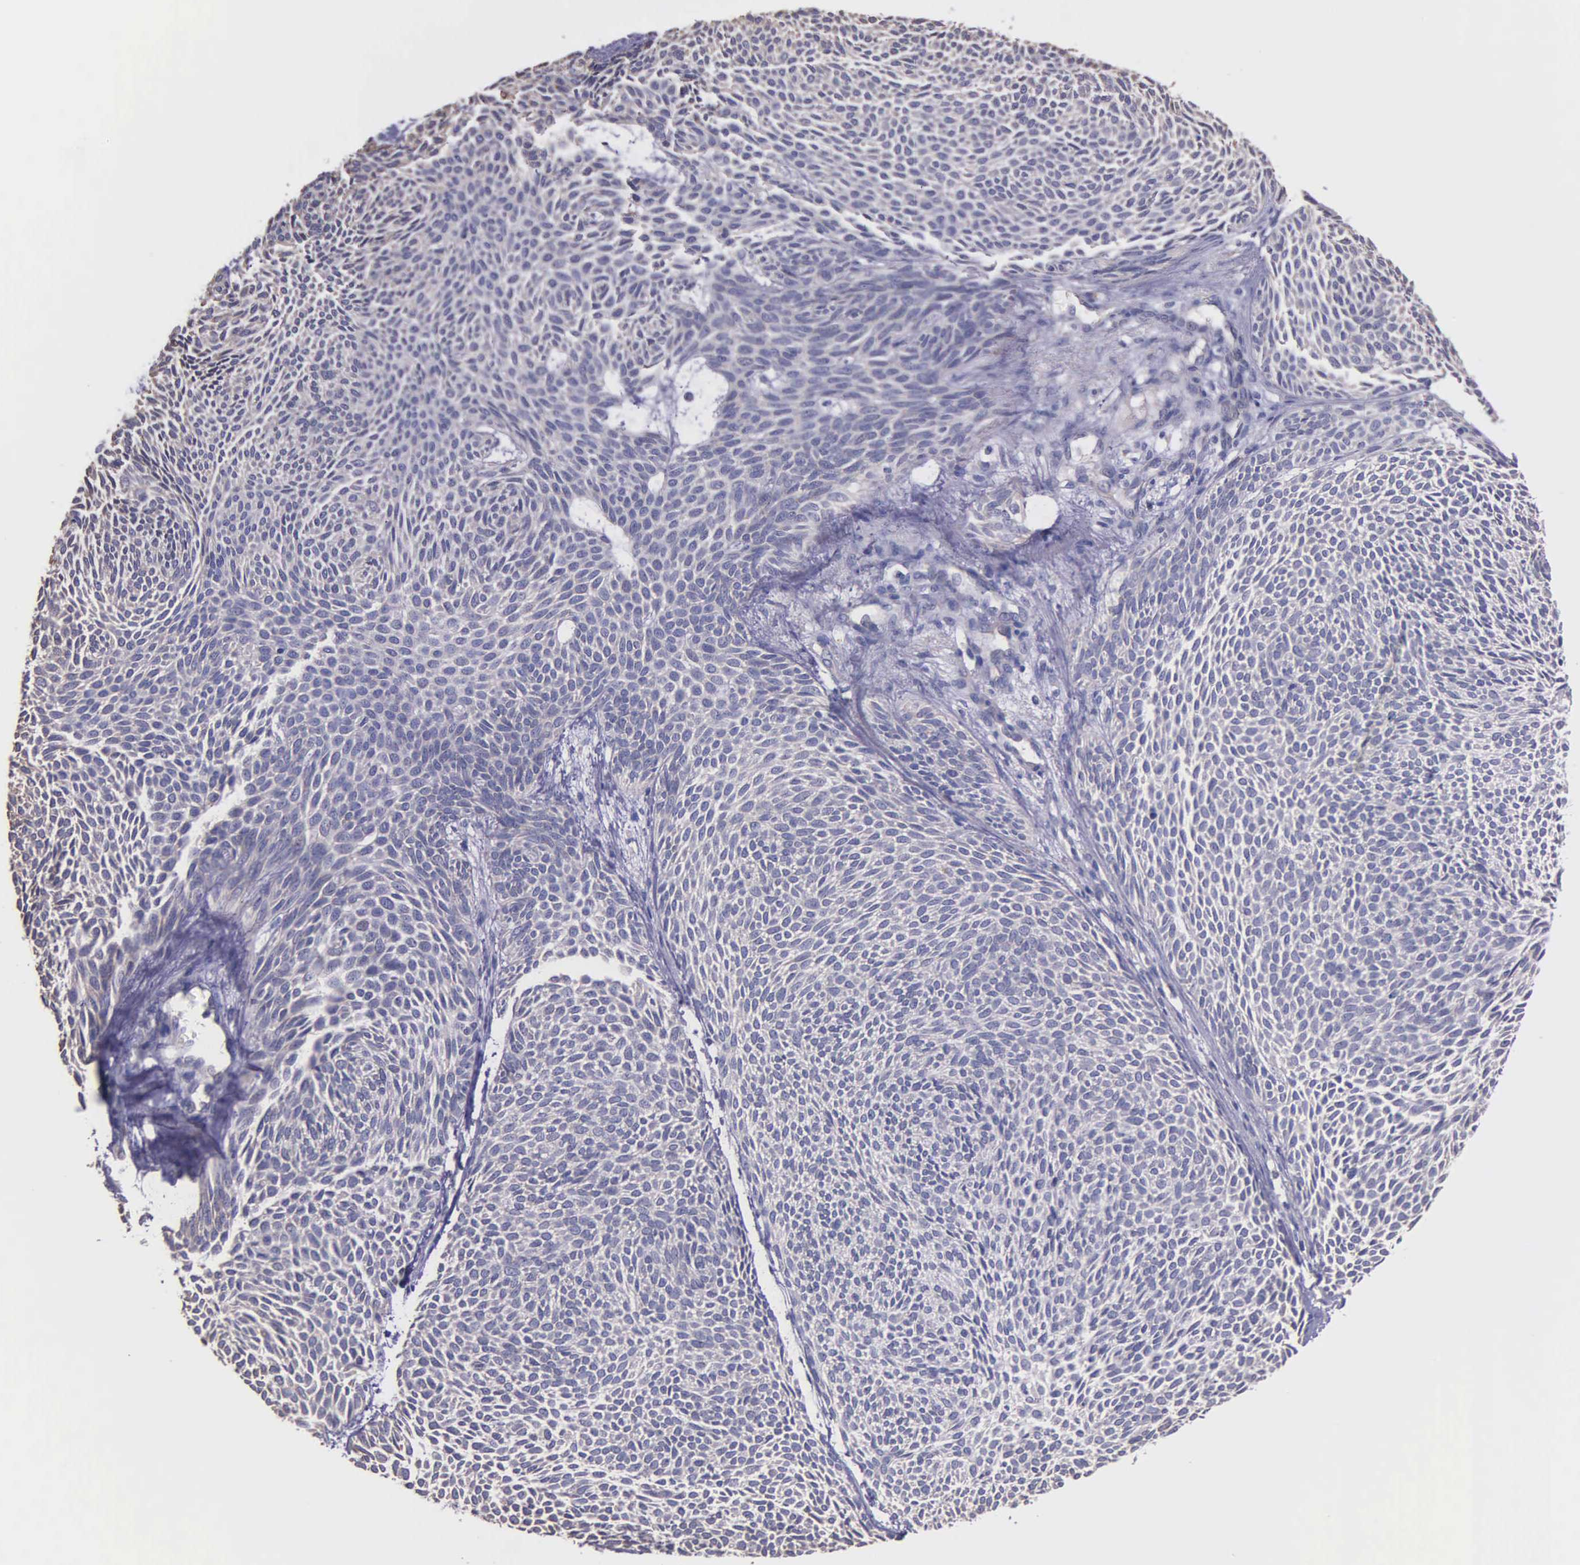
{"staining": {"intensity": "weak", "quantity": "25%-75%", "location": "cytoplasmic/membranous"}, "tissue": "skin cancer", "cell_type": "Tumor cells", "image_type": "cancer", "snomed": [{"axis": "morphology", "description": "Basal cell carcinoma"}, {"axis": "topography", "description": "Skin"}], "caption": "A brown stain shows weak cytoplasmic/membranous expression of a protein in skin cancer (basal cell carcinoma) tumor cells.", "gene": "ZC3H12B", "patient": {"sex": "male", "age": 84}}